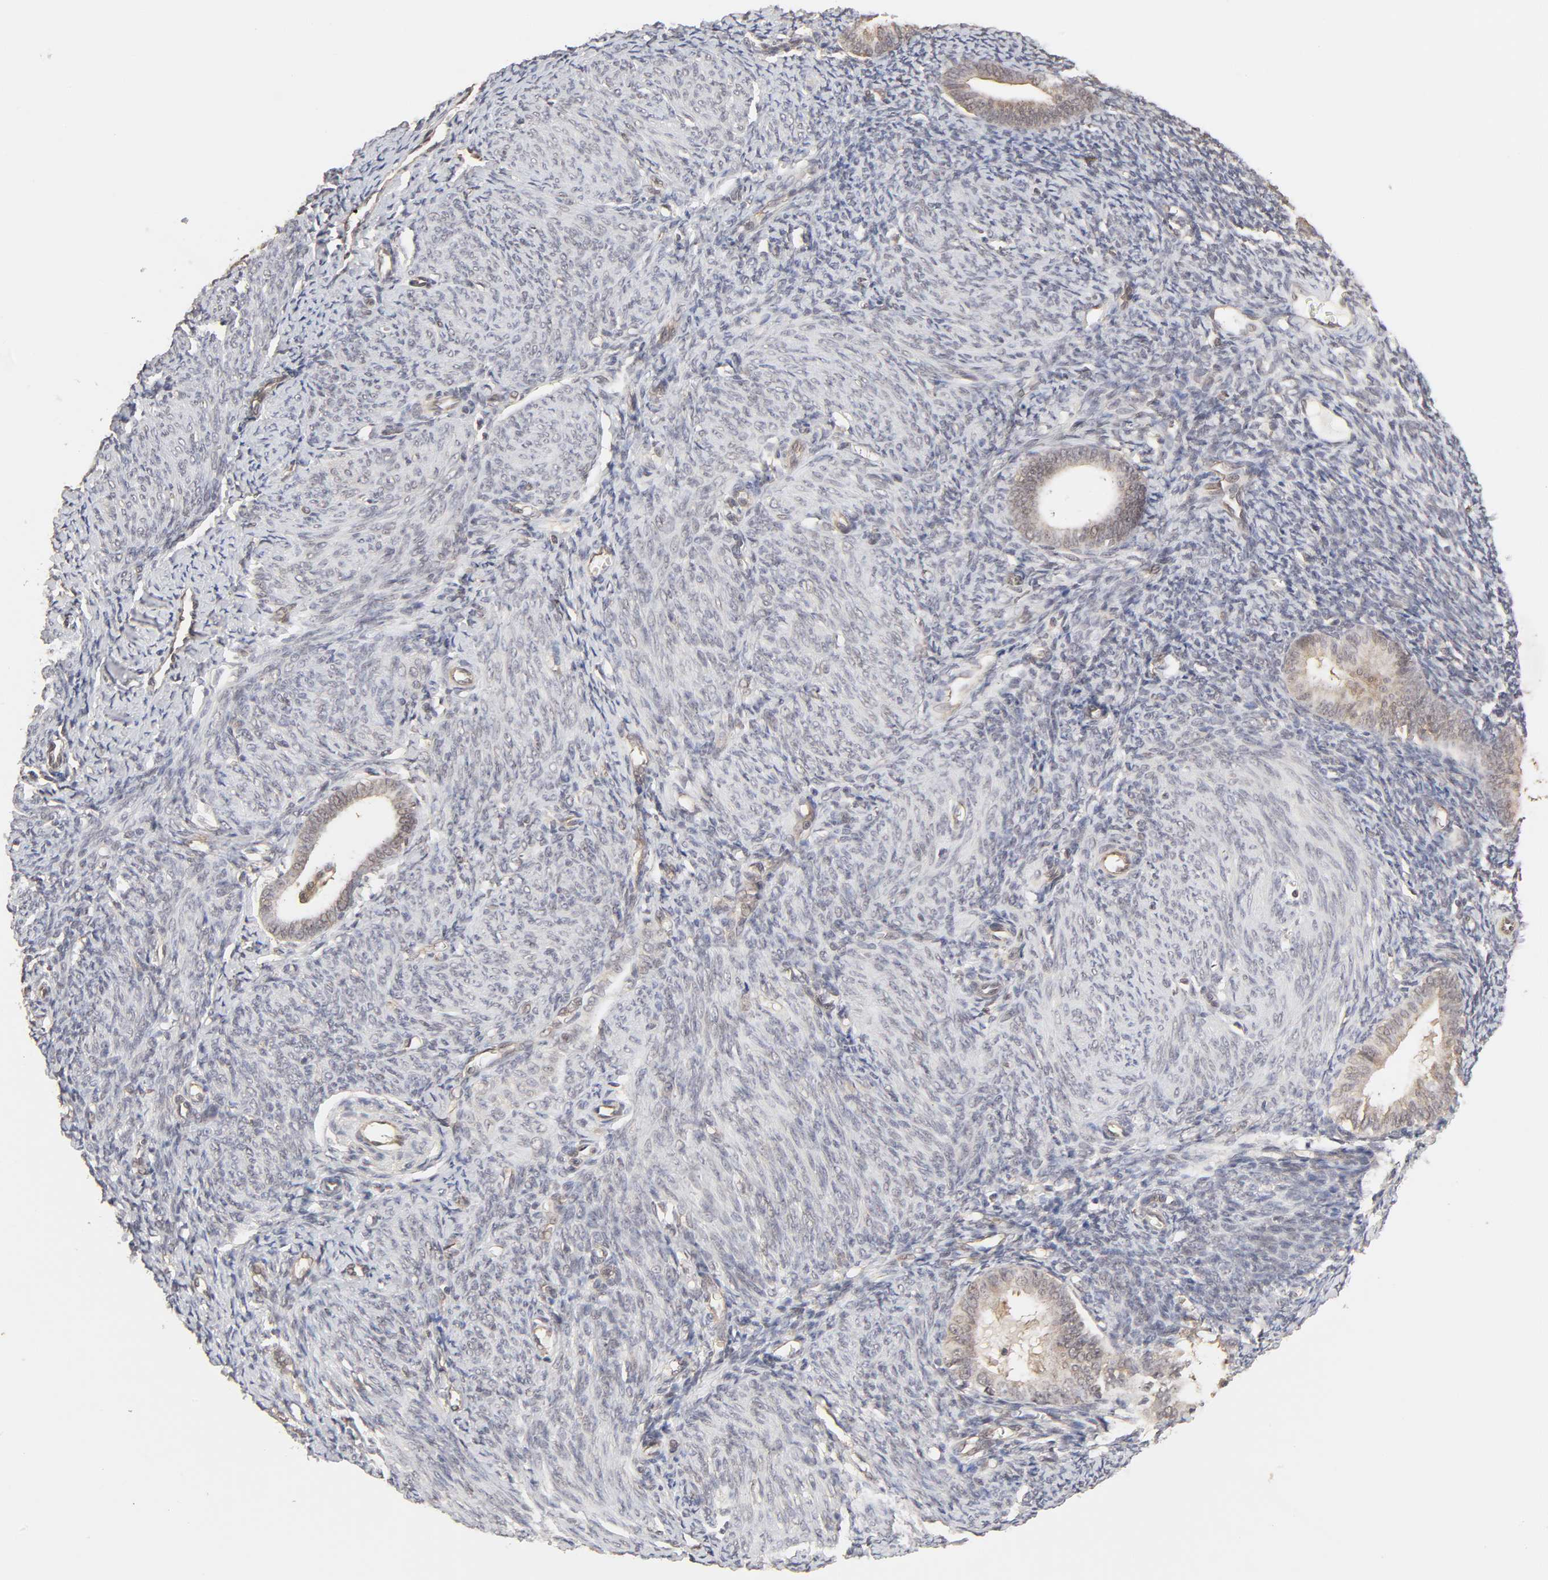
{"staining": {"intensity": "negative", "quantity": "none", "location": "none"}, "tissue": "endometrium", "cell_type": "Cells in endometrial stroma", "image_type": "normal", "snomed": [{"axis": "morphology", "description": "Normal tissue, NOS"}, {"axis": "topography", "description": "Endometrium"}], "caption": "This is a histopathology image of immunohistochemistry staining of benign endometrium, which shows no positivity in cells in endometrial stroma.", "gene": "MAPK1", "patient": {"sex": "female", "age": 57}}